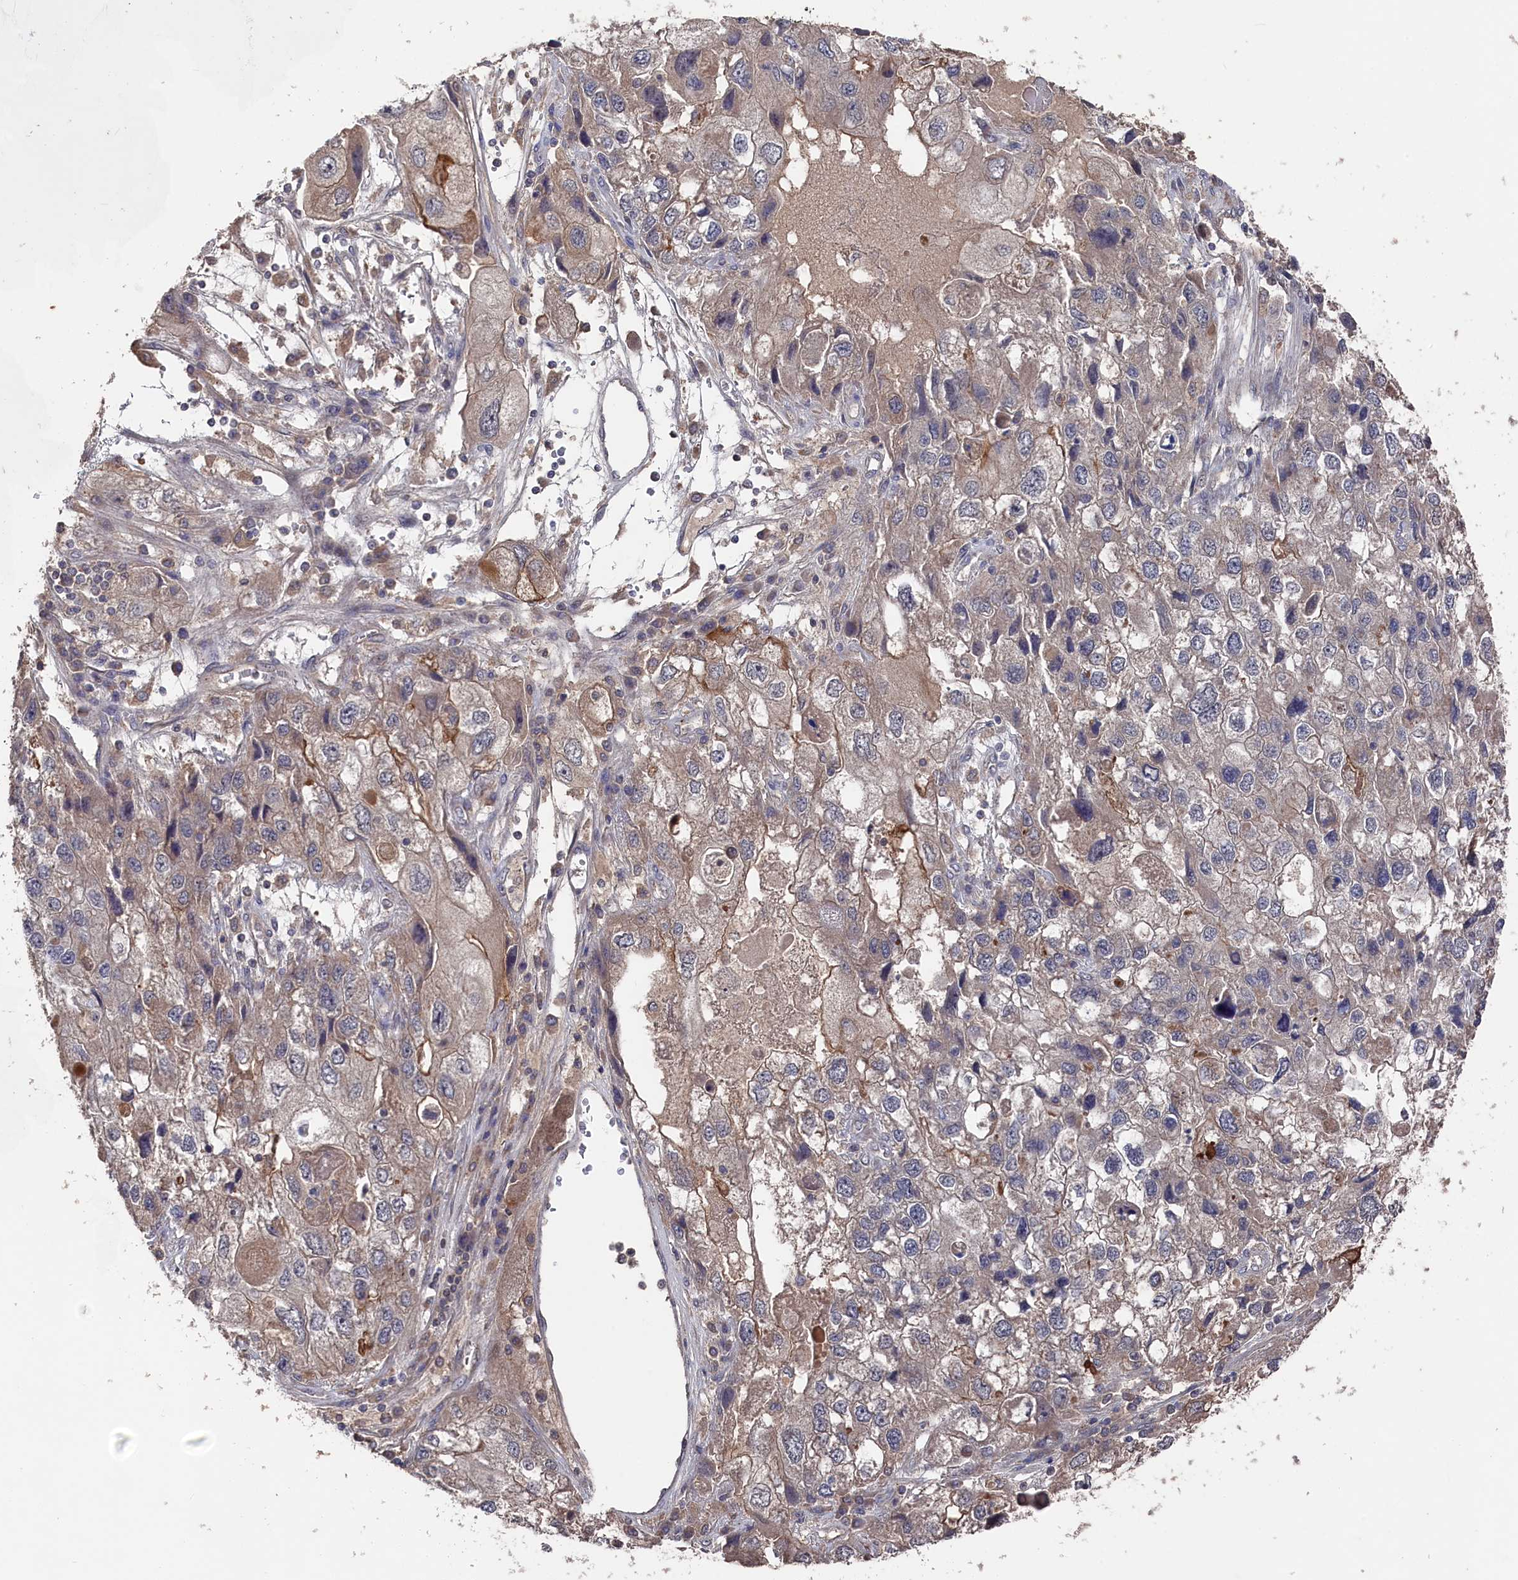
{"staining": {"intensity": "weak", "quantity": "25%-75%", "location": "cytoplasmic/membranous"}, "tissue": "endometrial cancer", "cell_type": "Tumor cells", "image_type": "cancer", "snomed": [{"axis": "morphology", "description": "Adenocarcinoma, NOS"}, {"axis": "topography", "description": "Endometrium"}], "caption": "About 25%-75% of tumor cells in adenocarcinoma (endometrial) display weak cytoplasmic/membranous protein positivity as visualized by brown immunohistochemical staining.", "gene": "TMC5", "patient": {"sex": "female", "age": 49}}